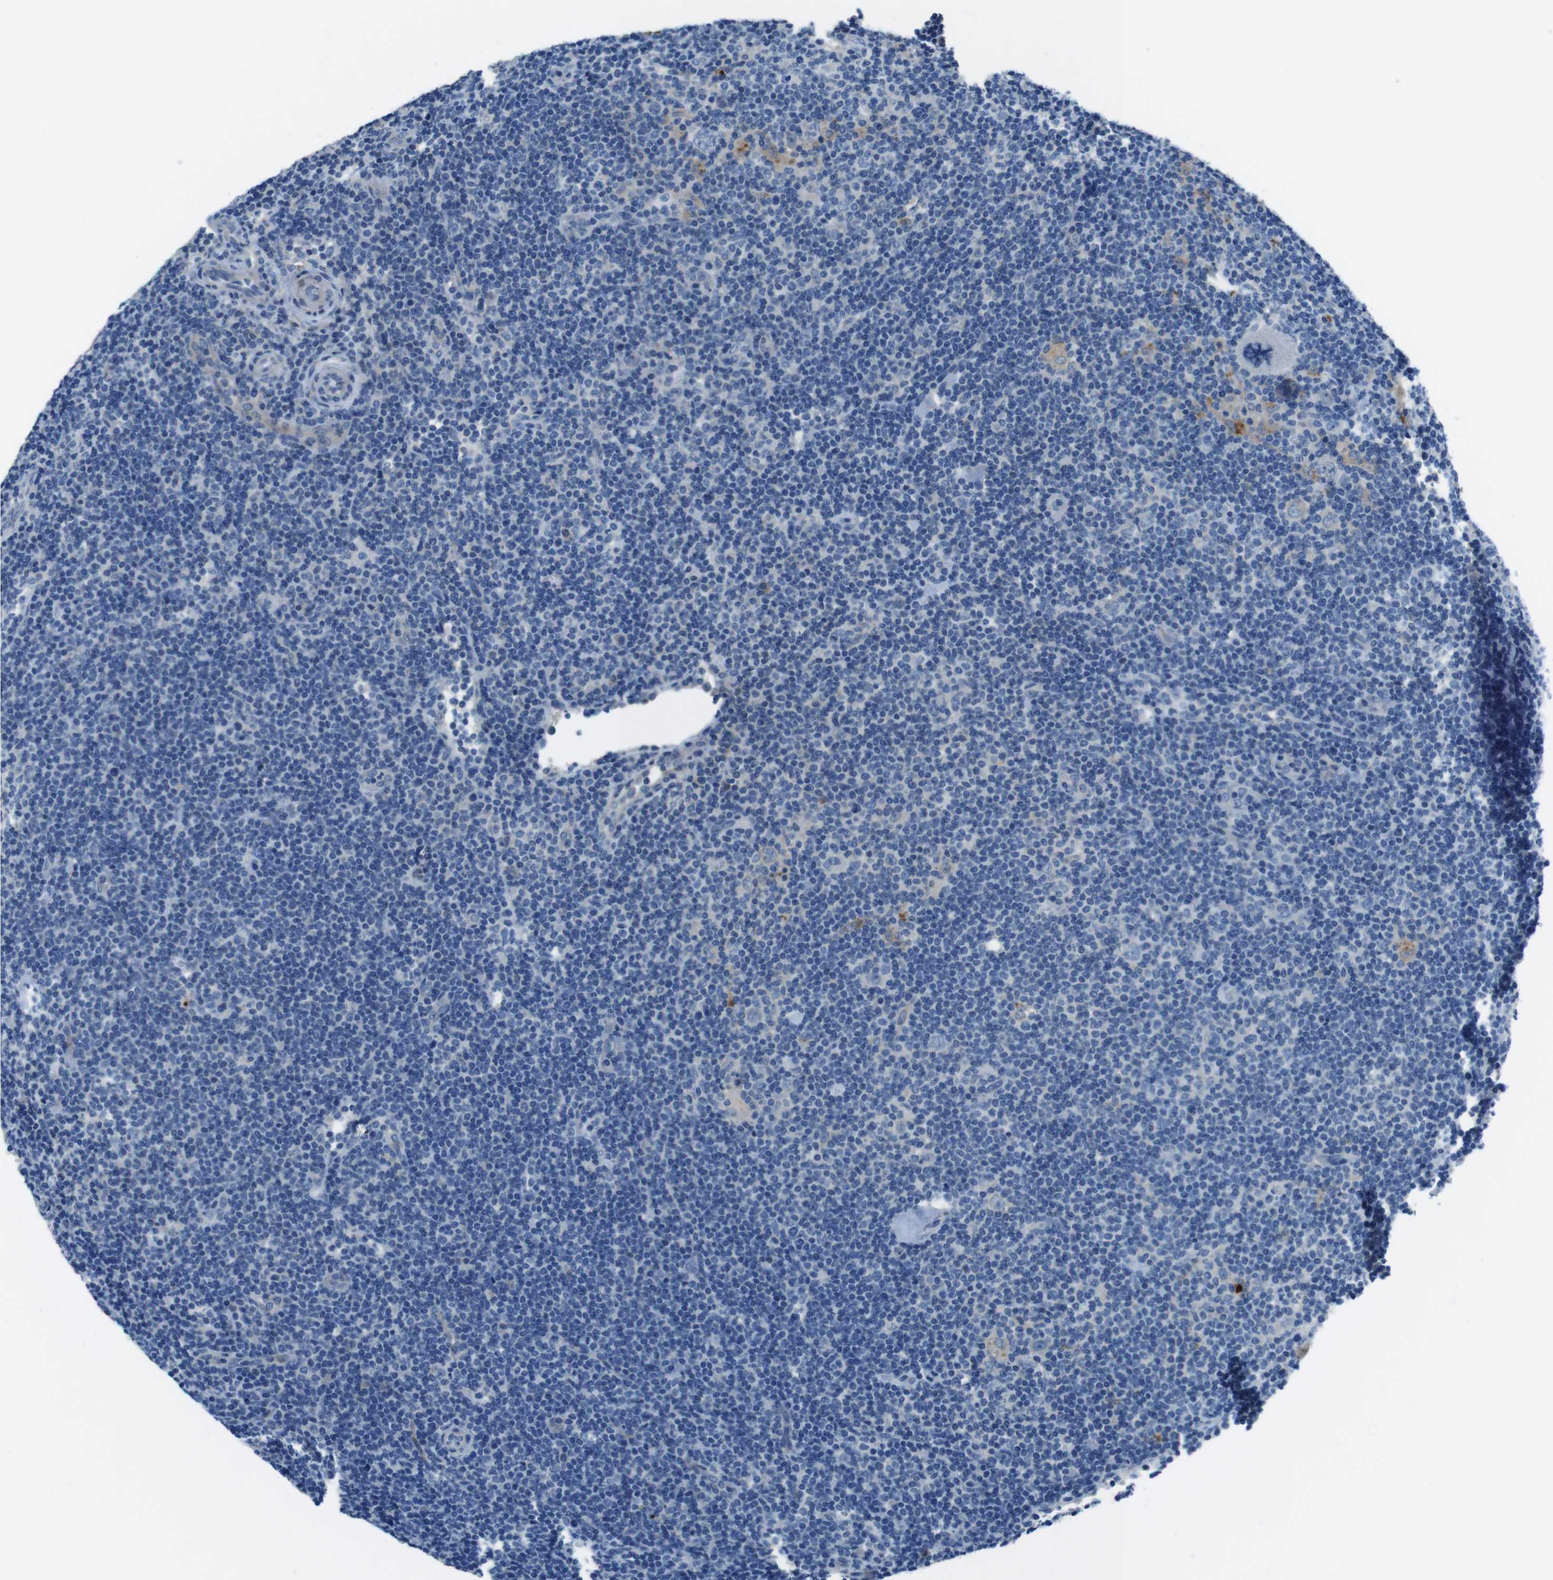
{"staining": {"intensity": "weak", "quantity": "<25%", "location": "cytoplasmic/membranous"}, "tissue": "lymphoma", "cell_type": "Tumor cells", "image_type": "cancer", "snomed": [{"axis": "morphology", "description": "Hodgkin's disease, NOS"}, {"axis": "topography", "description": "Lymph node"}], "caption": "Tumor cells show no significant staining in Hodgkin's disease.", "gene": "TULP3", "patient": {"sex": "female", "age": 57}}